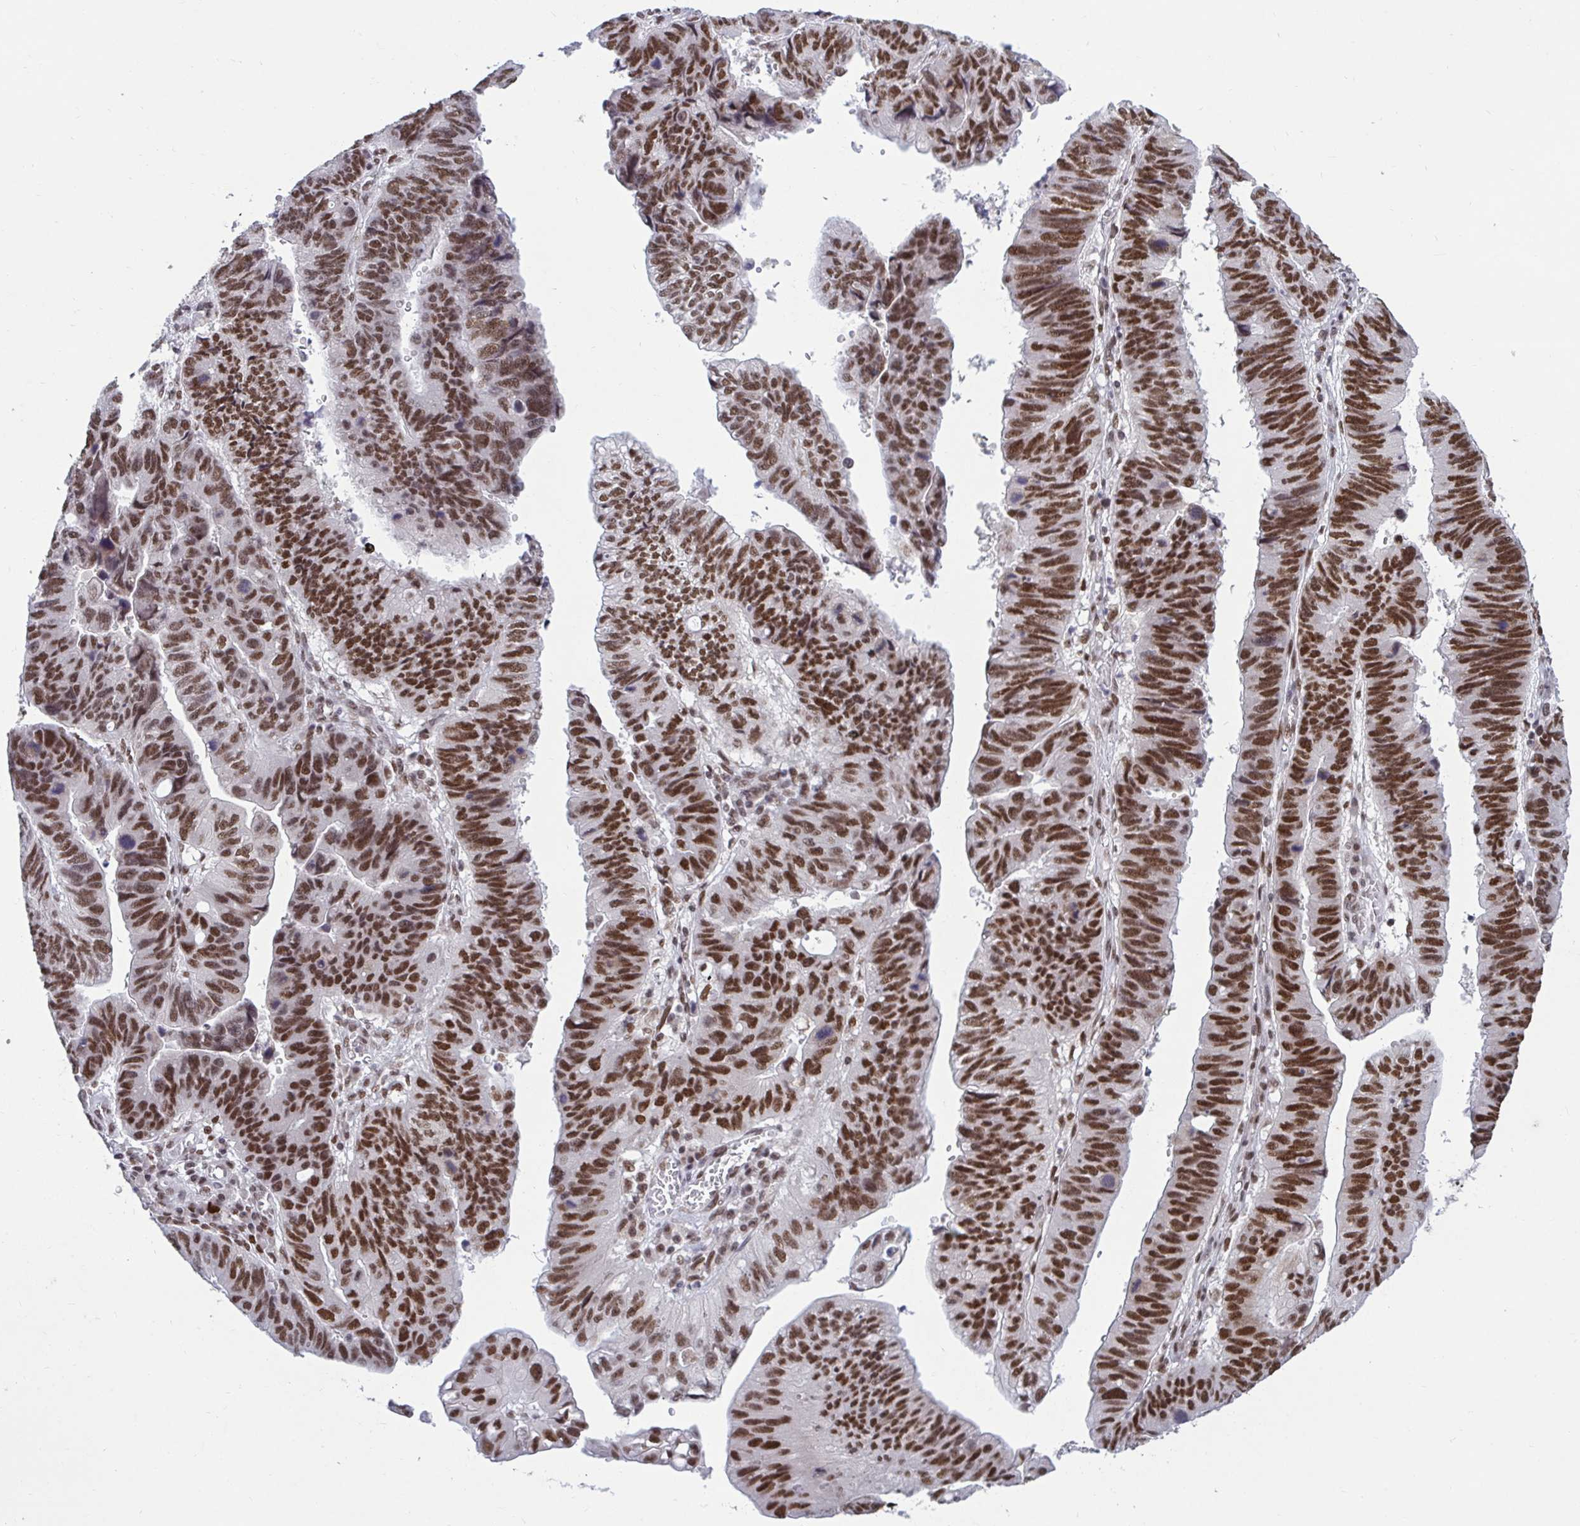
{"staining": {"intensity": "strong", "quantity": ">75%", "location": "nuclear"}, "tissue": "stomach cancer", "cell_type": "Tumor cells", "image_type": "cancer", "snomed": [{"axis": "morphology", "description": "Adenocarcinoma, NOS"}, {"axis": "topography", "description": "Stomach"}], "caption": "Immunohistochemical staining of stomach adenocarcinoma displays high levels of strong nuclear staining in about >75% of tumor cells. The staining is performed using DAB (3,3'-diaminobenzidine) brown chromogen to label protein expression. The nuclei are counter-stained blue using hematoxylin.", "gene": "PHF10", "patient": {"sex": "male", "age": 59}}